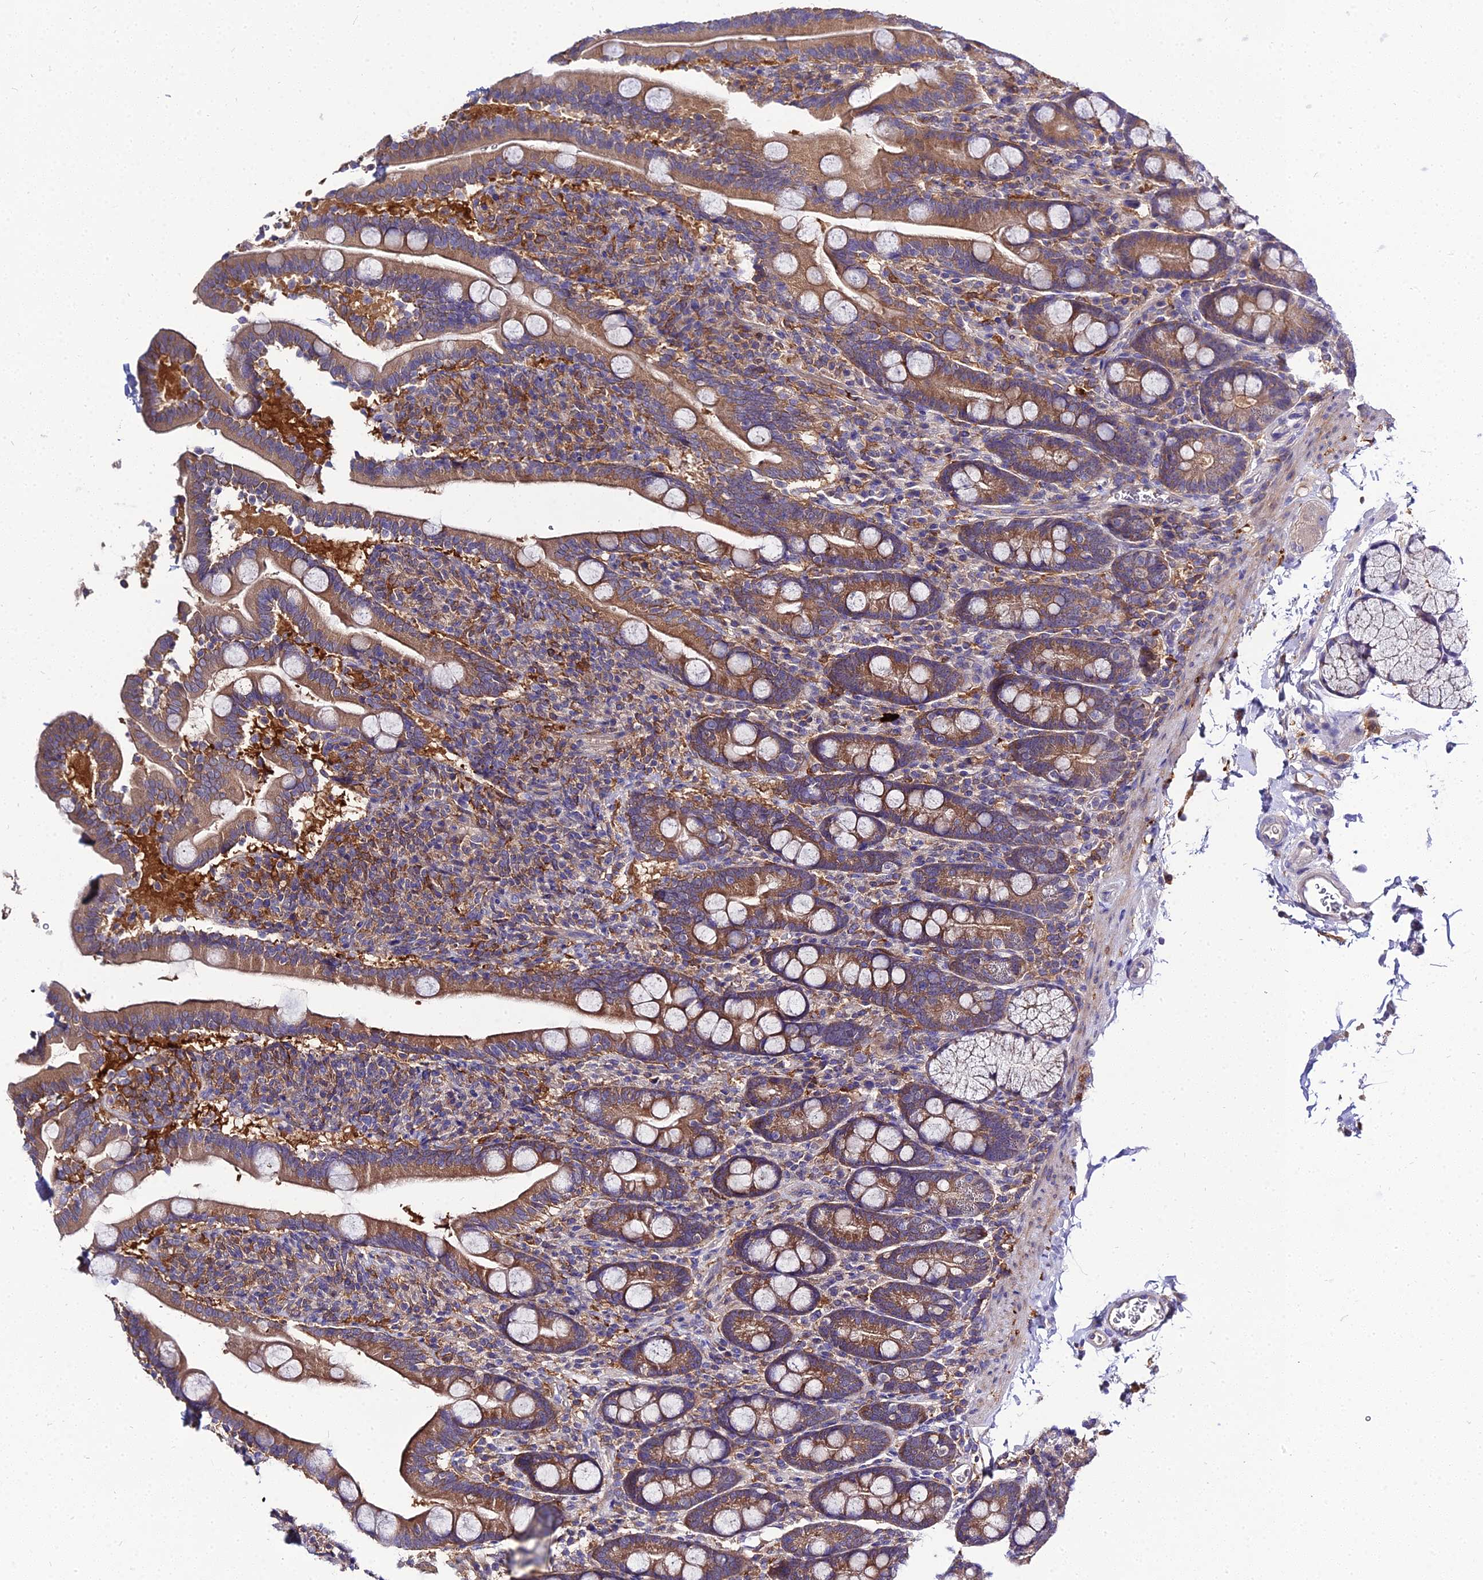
{"staining": {"intensity": "moderate", "quantity": ">75%", "location": "cytoplasmic/membranous"}, "tissue": "duodenum", "cell_type": "Glandular cells", "image_type": "normal", "snomed": [{"axis": "morphology", "description": "Normal tissue, NOS"}, {"axis": "topography", "description": "Duodenum"}], "caption": "Immunohistochemical staining of normal duodenum demonstrates medium levels of moderate cytoplasmic/membranous expression in approximately >75% of glandular cells.", "gene": "C2orf69", "patient": {"sex": "male", "age": 35}}